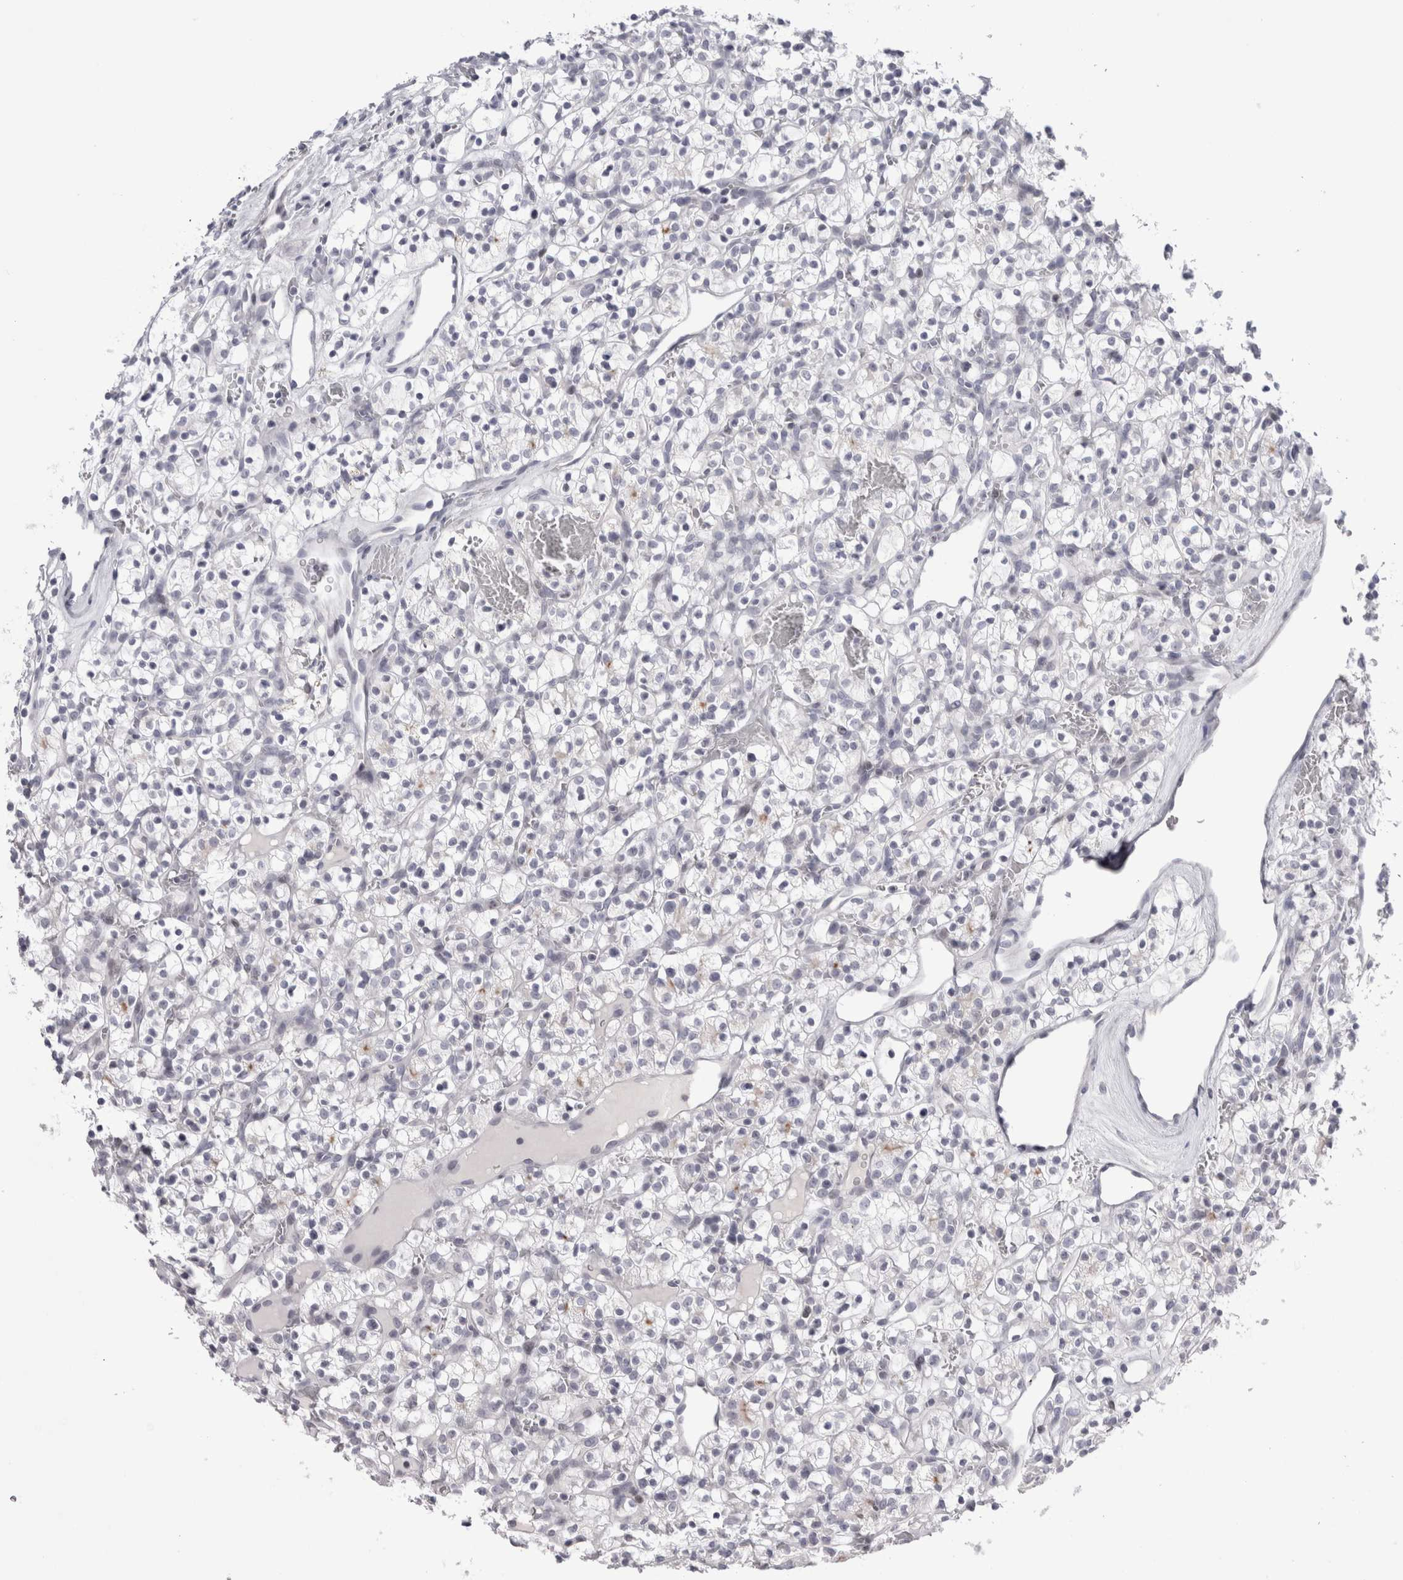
{"staining": {"intensity": "negative", "quantity": "none", "location": "none"}, "tissue": "renal cancer", "cell_type": "Tumor cells", "image_type": "cancer", "snomed": [{"axis": "morphology", "description": "Adenocarcinoma, NOS"}, {"axis": "topography", "description": "Kidney"}], "caption": "Tumor cells are negative for brown protein staining in adenocarcinoma (renal). The staining is performed using DAB (3,3'-diaminobenzidine) brown chromogen with nuclei counter-stained in using hematoxylin.", "gene": "FNDC8", "patient": {"sex": "female", "age": 57}}